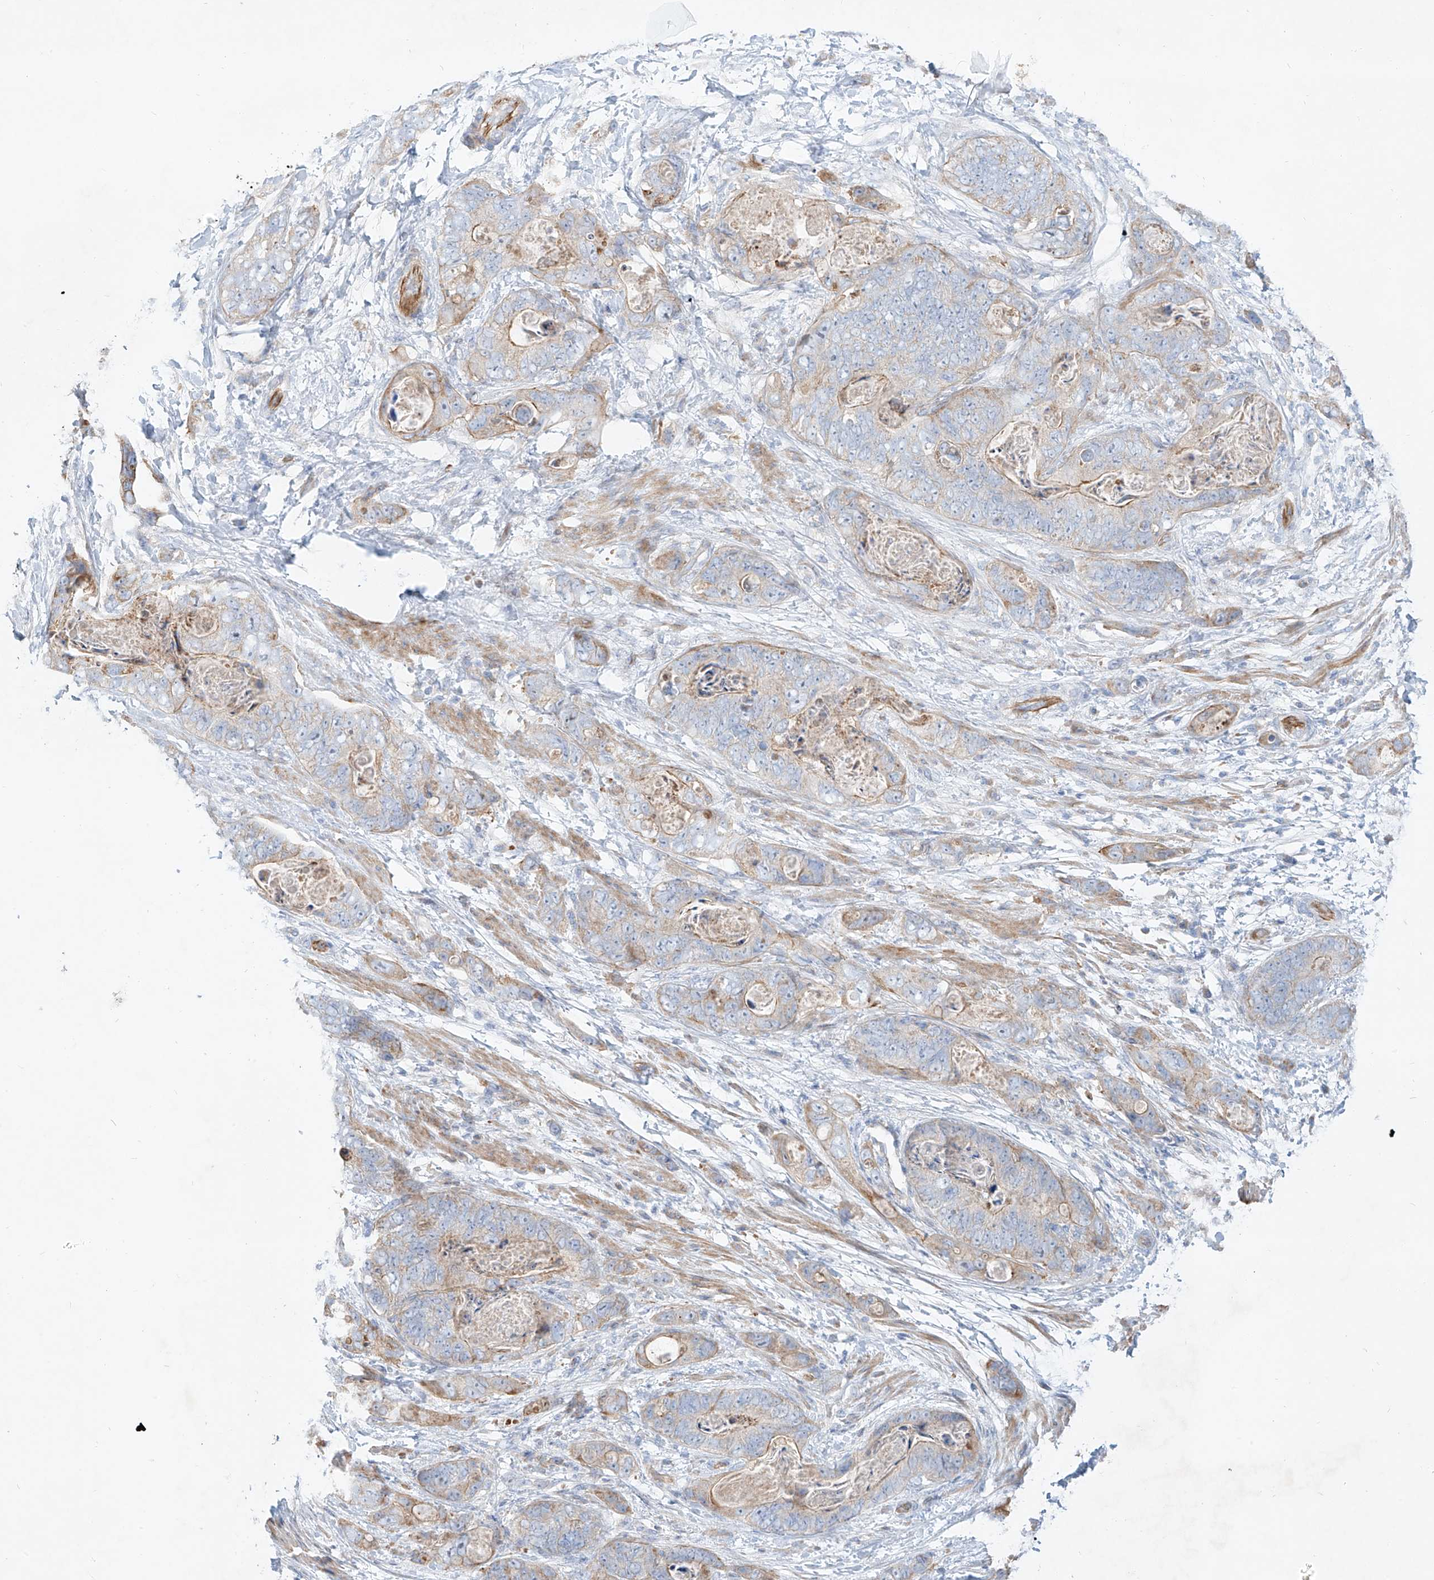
{"staining": {"intensity": "weak", "quantity": "25%-75%", "location": "cytoplasmic/membranous"}, "tissue": "stomach cancer", "cell_type": "Tumor cells", "image_type": "cancer", "snomed": [{"axis": "morphology", "description": "Adenocarcinoma, NOS"}, {"axis": "topography", "description": "Stomach"}], "caption": "Stomach cancer stained for a protein reveals weak cytoplasmic/membranous positivity in tumor cells.", "gene": "AJM1", "patient": {"sex": "female", "age": 89}}